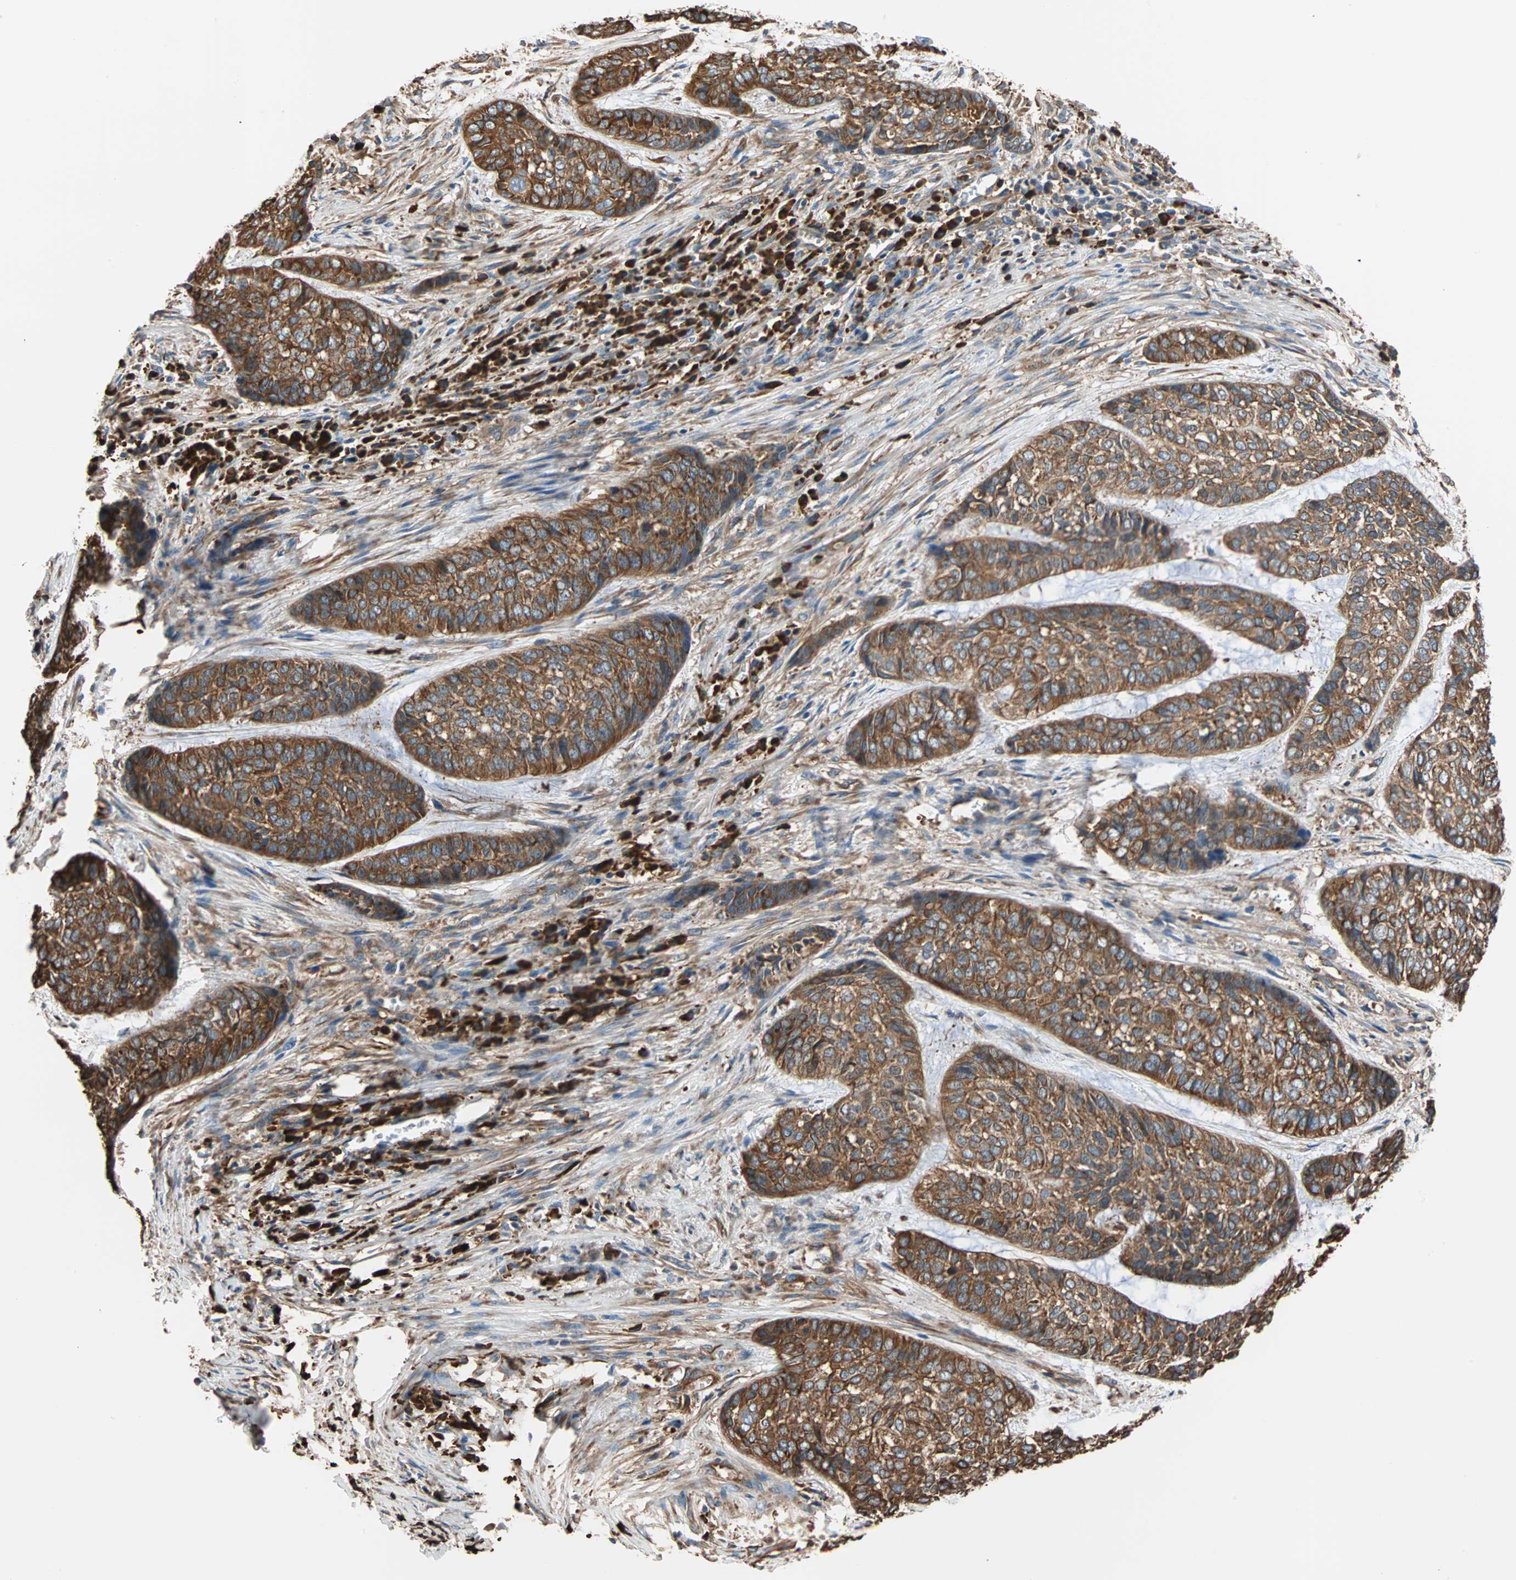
{"staining": {"intensity": "strong", "quantity": ">75%", "location": "cytoplasmic/membranous"}, "tissue": "skin cancer", "cell_type": "Tumor cells", "image_type": "cancer", "snomed": [{"axis": "morphology", "description": "Basal cell carcinoma"}, {"axis": "topography", "description": "Skin"}], "caption": "High-power microscopy captured an immunohistochemistry (IHC) image of skin basal cell carcinoma, revealing strong cytoplasmic/membranous expression in about >75% of tumor cells. The protein of interest is shown in brown color, while the nuclei are stained blue.", "gene": "EEF2", "patient": {"sex": "female", "age": 64}}